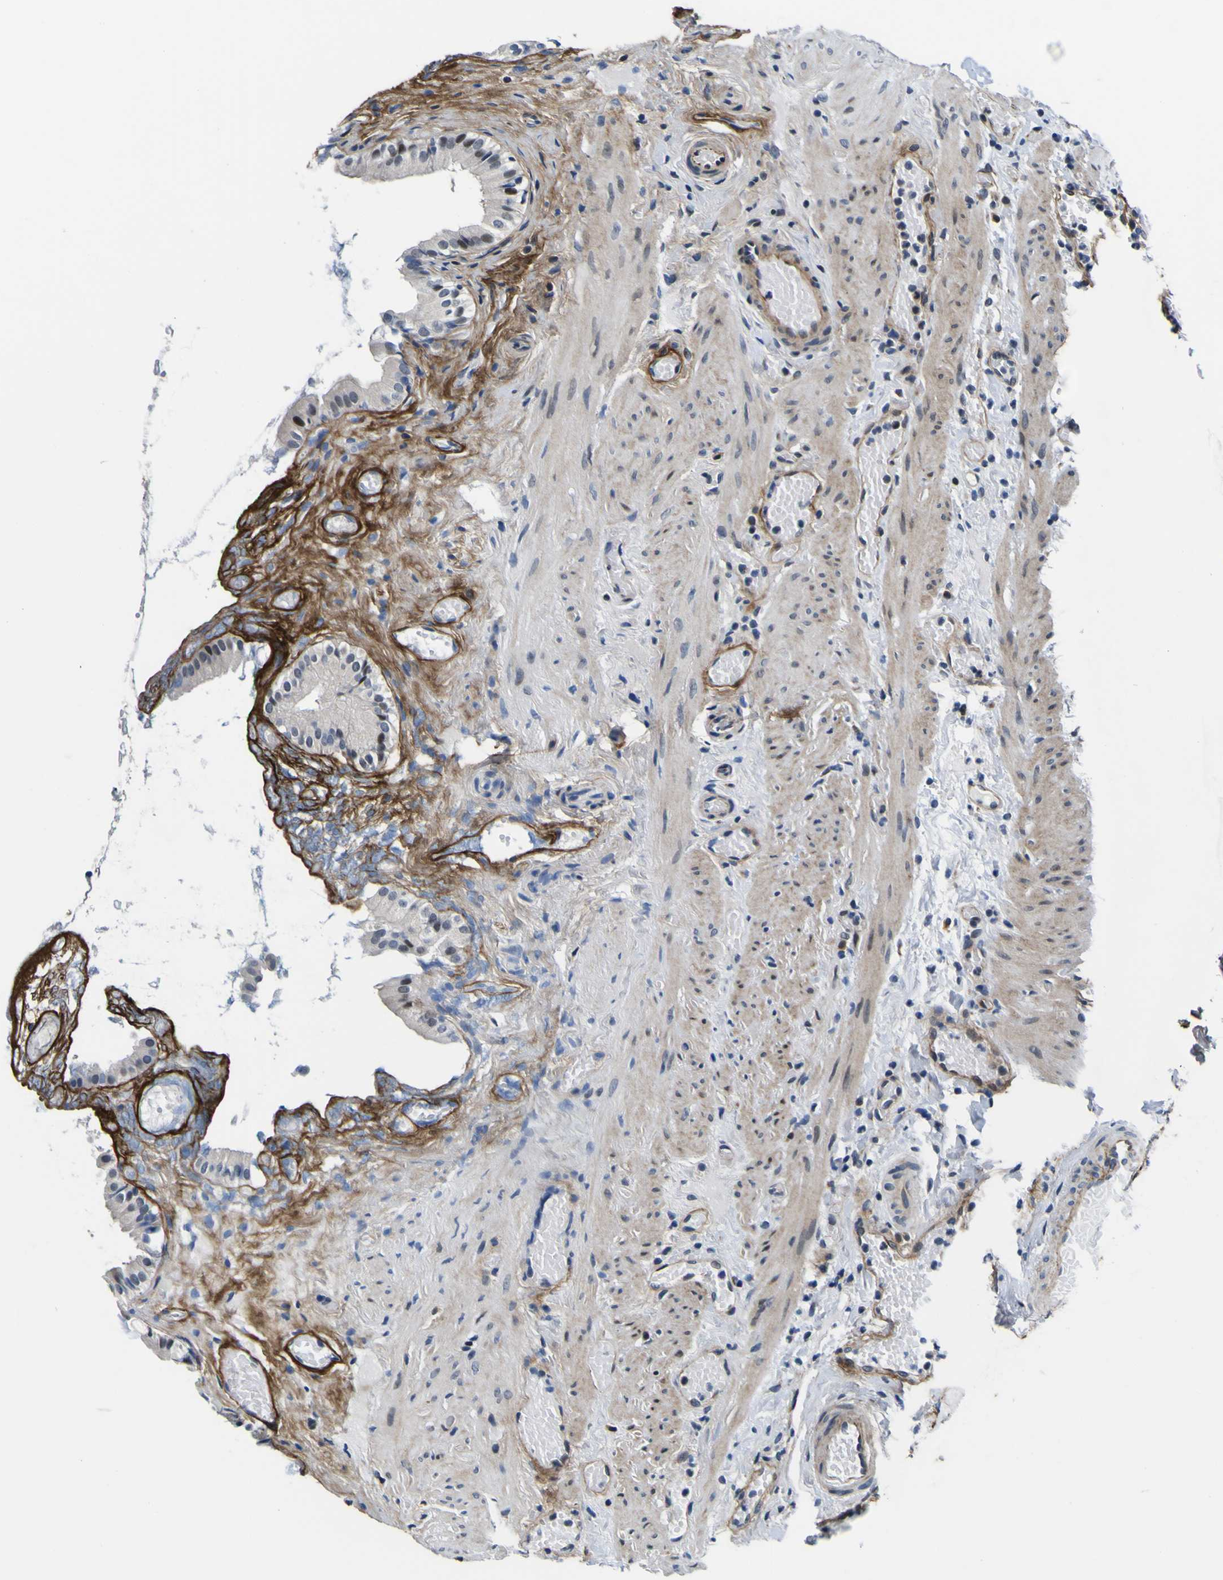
{"staining": {"intensity": "moderate", "quantity": "<25%", "location": "nuclear"}, "tissue": "gallbladder", "cell_type": "Glandular cells", "image_type": "normal", "snomed": [{"axis": "morphology", "description": "Normal tissue, NOS"}, {"axis": "topography", "description": "Gallbladder"}], "caption": "Normal gallbladder was stained to show a protein in brown. There is low levels of moderate nuclear expression in about <25% of glandular cells.", "gene": "POSTN", "patient": {"sex": "female", "age": 26}}